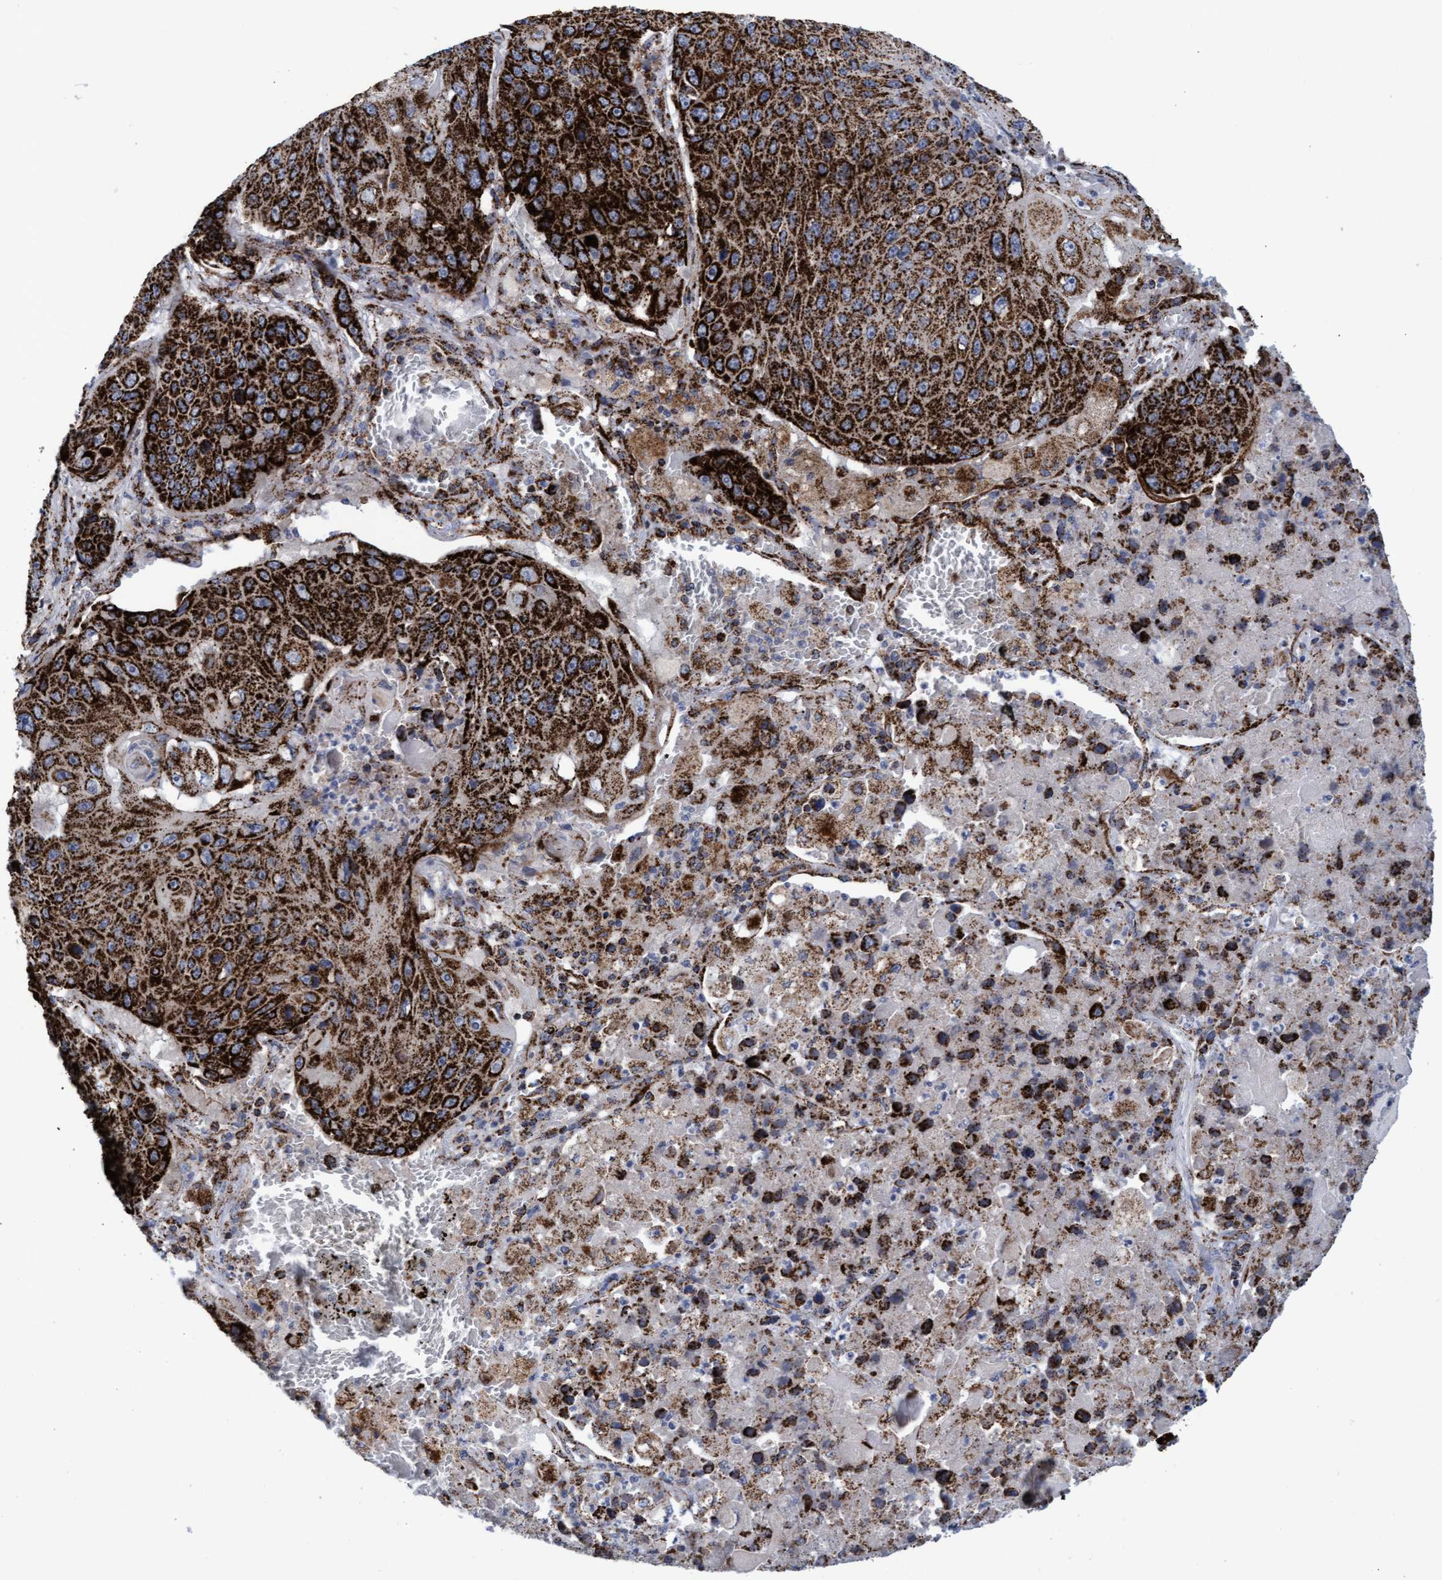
{"staining": {"intensity": "strong", "quantity": ">75%", "location": "cytoplasmic/membranous"}, "tissue": "lung cancer", "cell_type": "Tumor cells", "image_type": "cancer", "snomed": [{"axis": "morphology", "description": "Squamous cell carcinoma, NOS"}, {"axis": "topography", "description": "Lung"}], "caption": "Protein expression analysis of lung cancer exhibits strong cytoplasmic/membranous expression in approximately >75% of tumor cells. The staining was performed using DAB (3,3'-diaminobenzidine) to visualize the protein expression in brown, while the nuclei were stained in blue with hematoxylin (Magnification: 20x).", "gene": "MRPL38", "patient": {"sex": "male", "age": 61}}